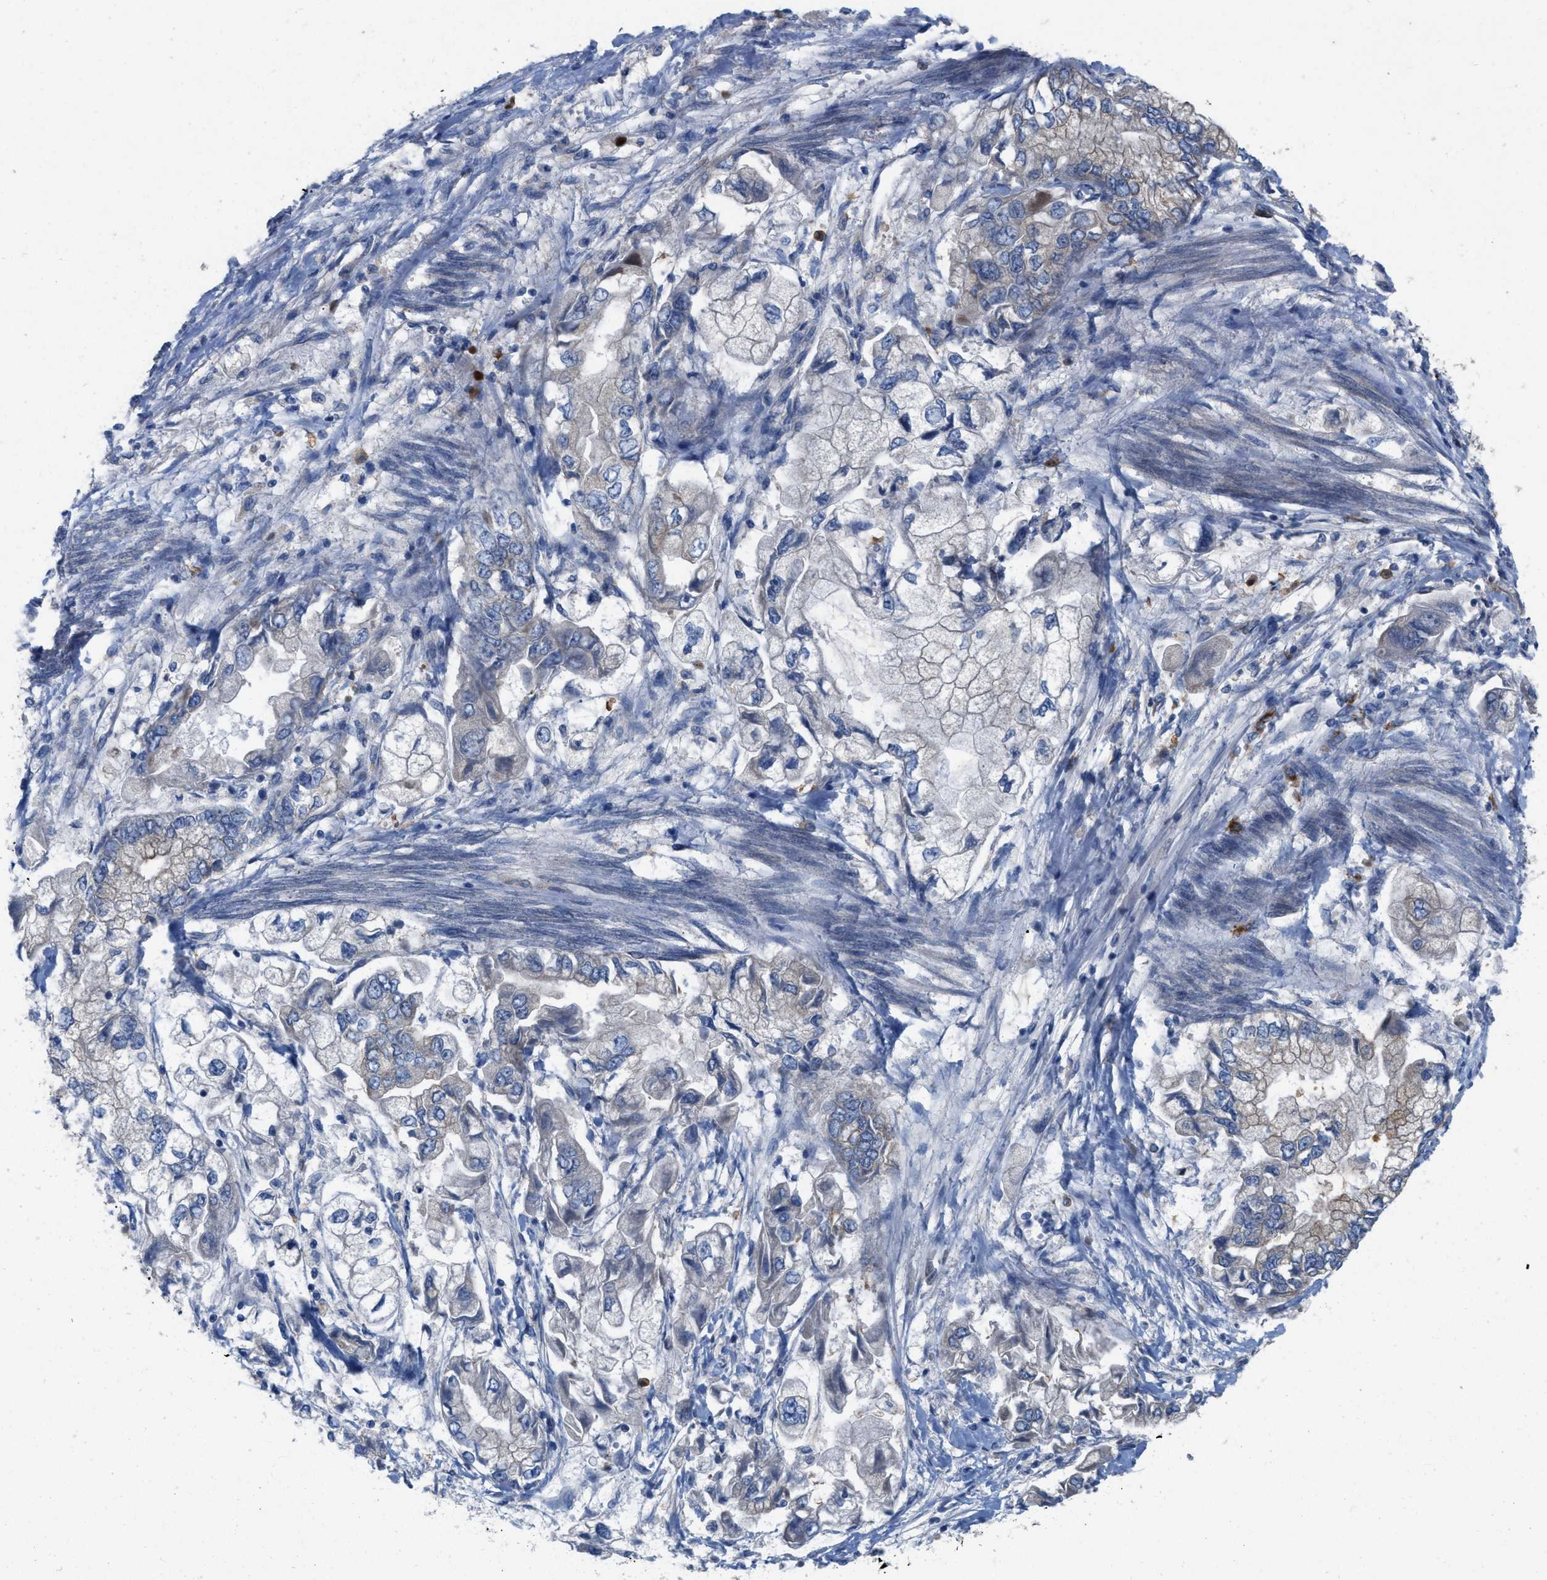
{"staining": {"intensity": "weak", "quantity": "<25%", "location": "cytoplasmic/membranous"}, "tissue": "stomach cancer", "cell_type": "Tumor cells", "image_type": "cancer", "snomed": [{"axis": "morphology", "description": "Normal tissue, NOS"}, {"axis": "morphology", "description": "Adenocarcinoma, NOS"}, {"axis": "topography", "description": "Stomach"}], "caption": "Immunohistochemical staining of human adenocarcinoma (stomach) shows no significant staining in tumor cells.", "gene": "PLPPR5", "patient": {"sex": "male", "age": 62}}